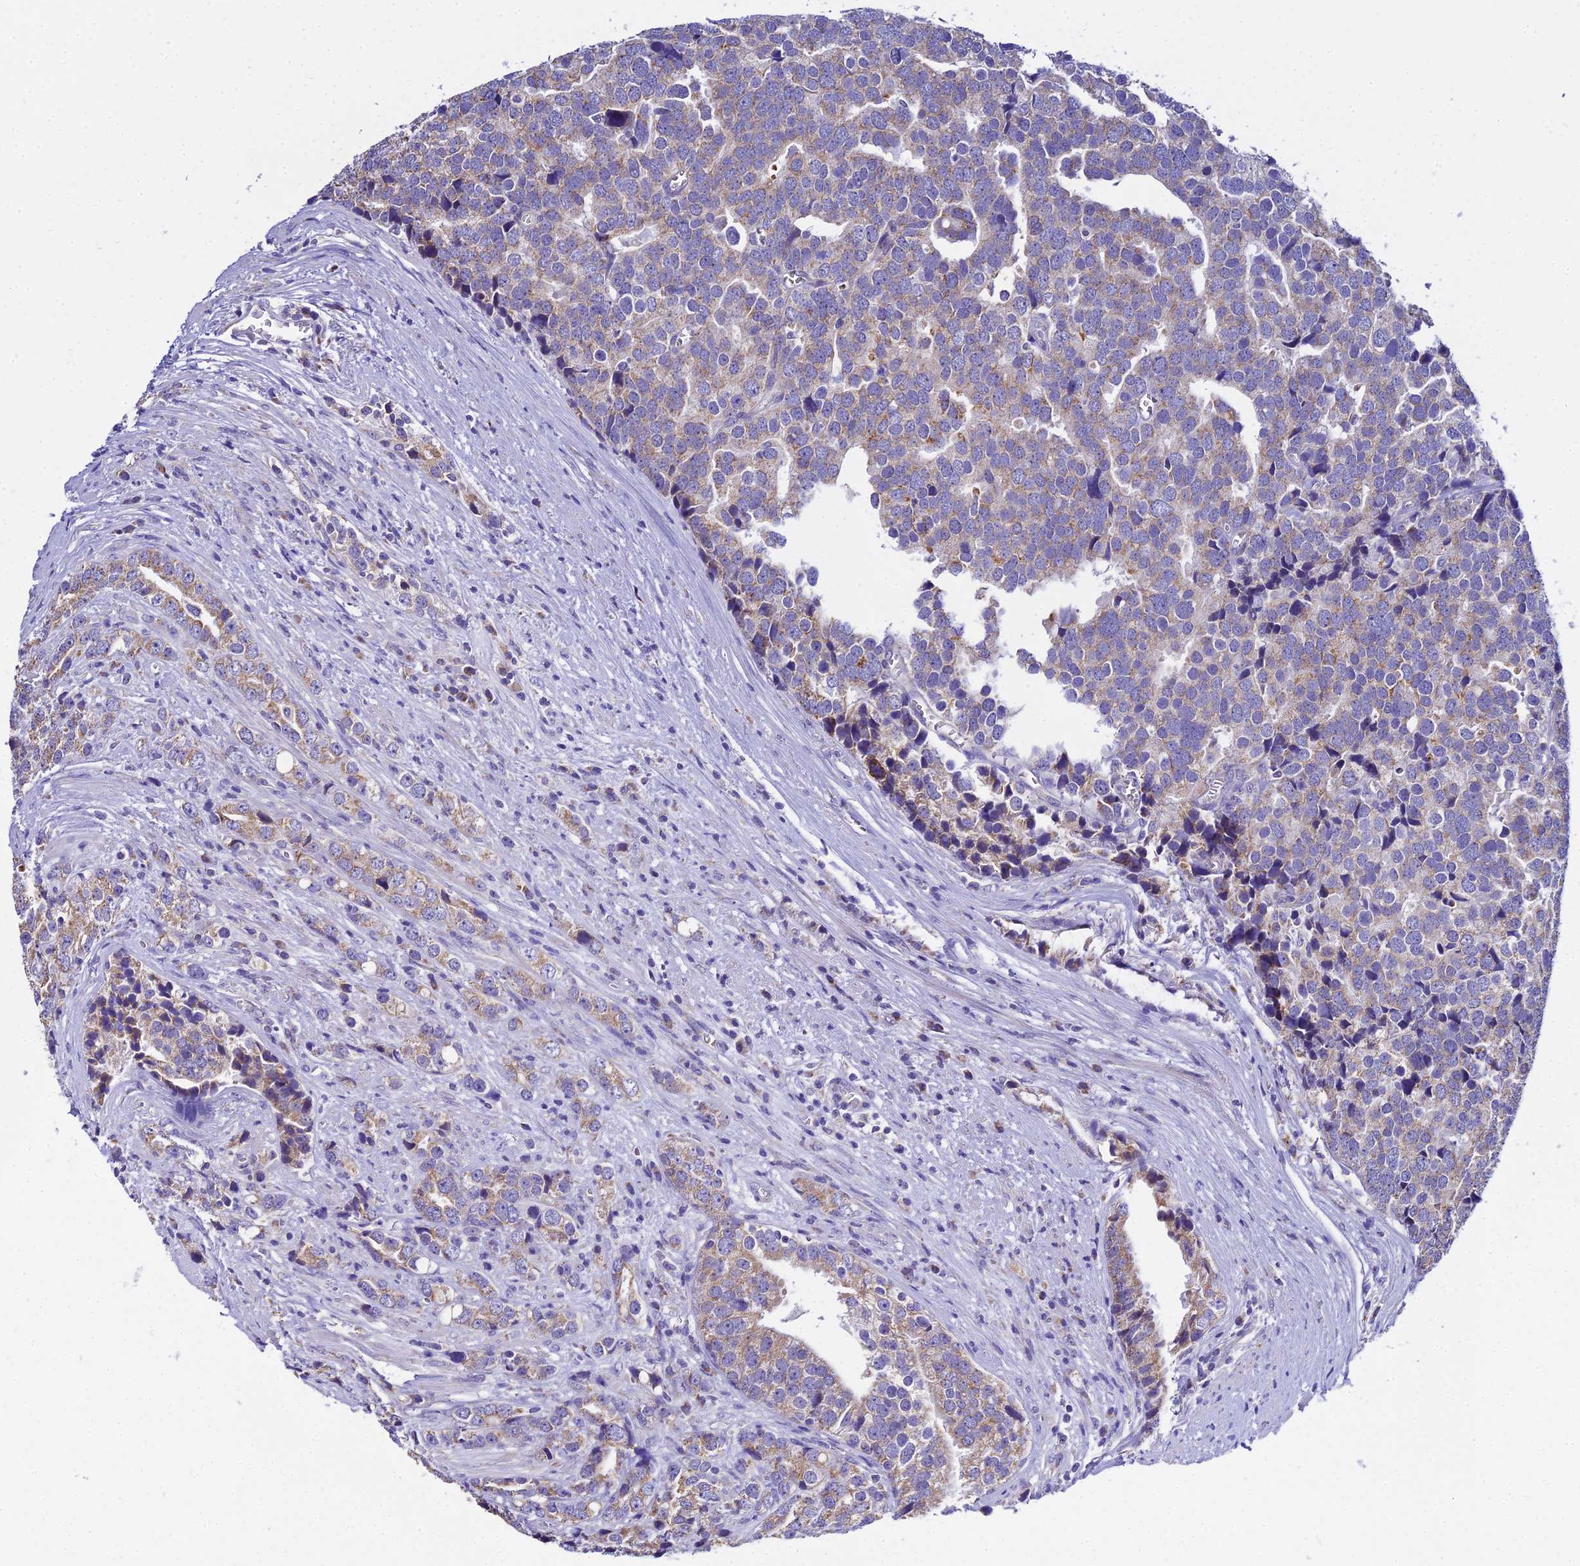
{"staining": {"intensity": "moderate", "quantity": "25%-75%", "location": "cytoplasmic/membranous"}, "tissue": "prostate cancer", "cell_type": "Tumor cells", "image_type": "cancer", "snomed": [{"axis": "morphology", "description": "Adenocarcinoma, High grade"}, {"axis": "topography", "description": "Prostate"}], "caption": "A brown stain highlights moderate cytoplasmic/membranous positivity of a protein in adenocarcinoma (high-grade) (prostate) tumor cells.", "gene": "TYW5", "patient": {"sex": "male", "age": 71}}